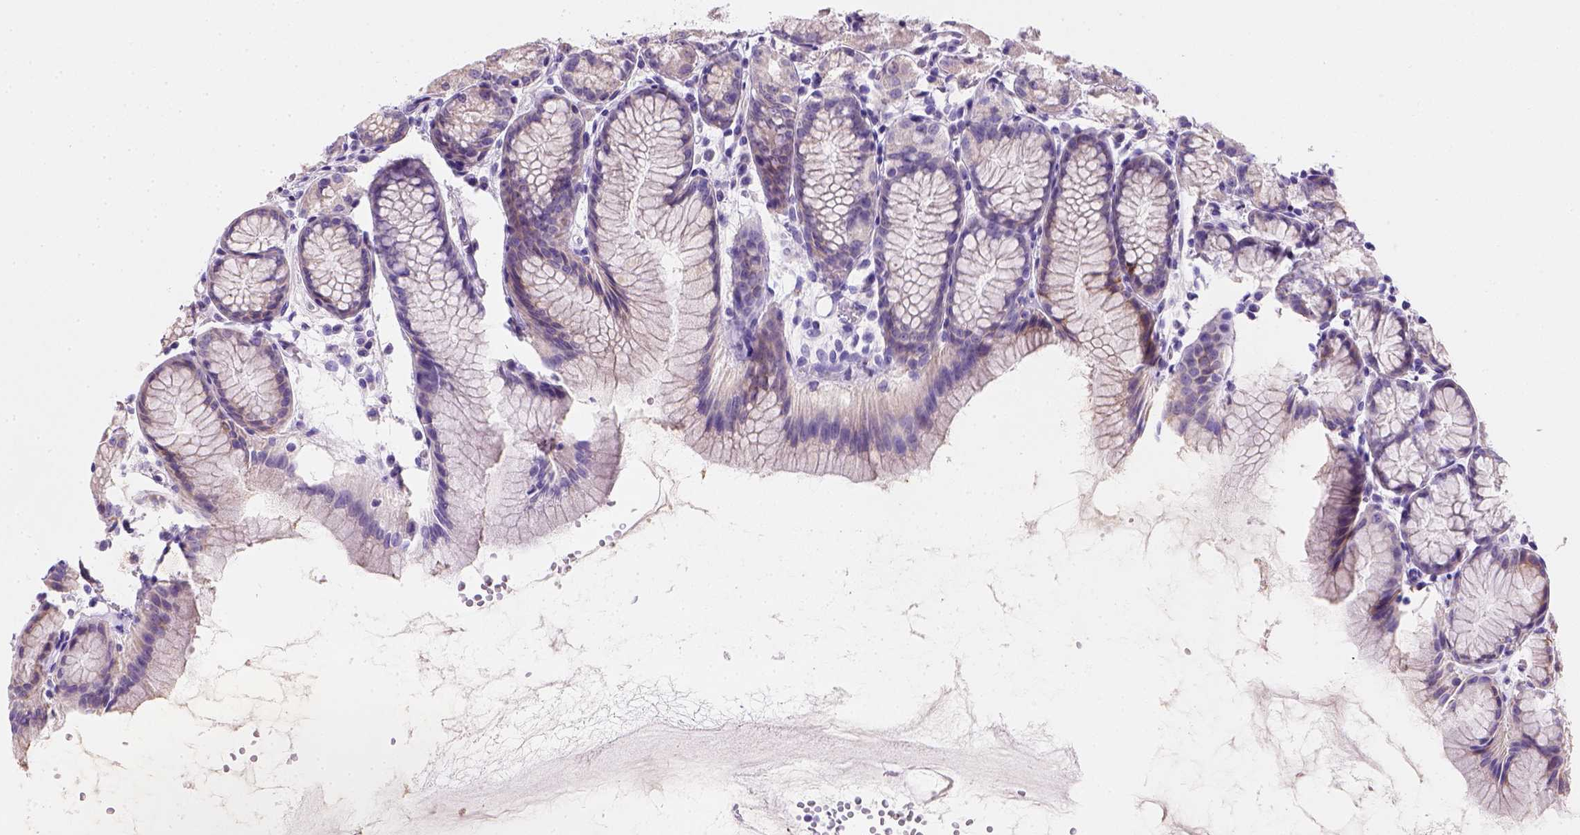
{"staining": {"intensity": "weak", "quantity": "<25%", "location": "cytoplasmic/membranous"}, "tissue": "stomach", "cell_type": "Glandular cells", "image_type": "normal", "snomed": [{"axis": "morphology", "description": "Normal tissue, NOS"}, {"axis": "topography", "description": "Stomach, upper"}], "caption": "Glandular cells are negative for brown protein staining in unremarkable stomach.", "gene": "CES2", "patient": {"sex": "male", "age": 47}}